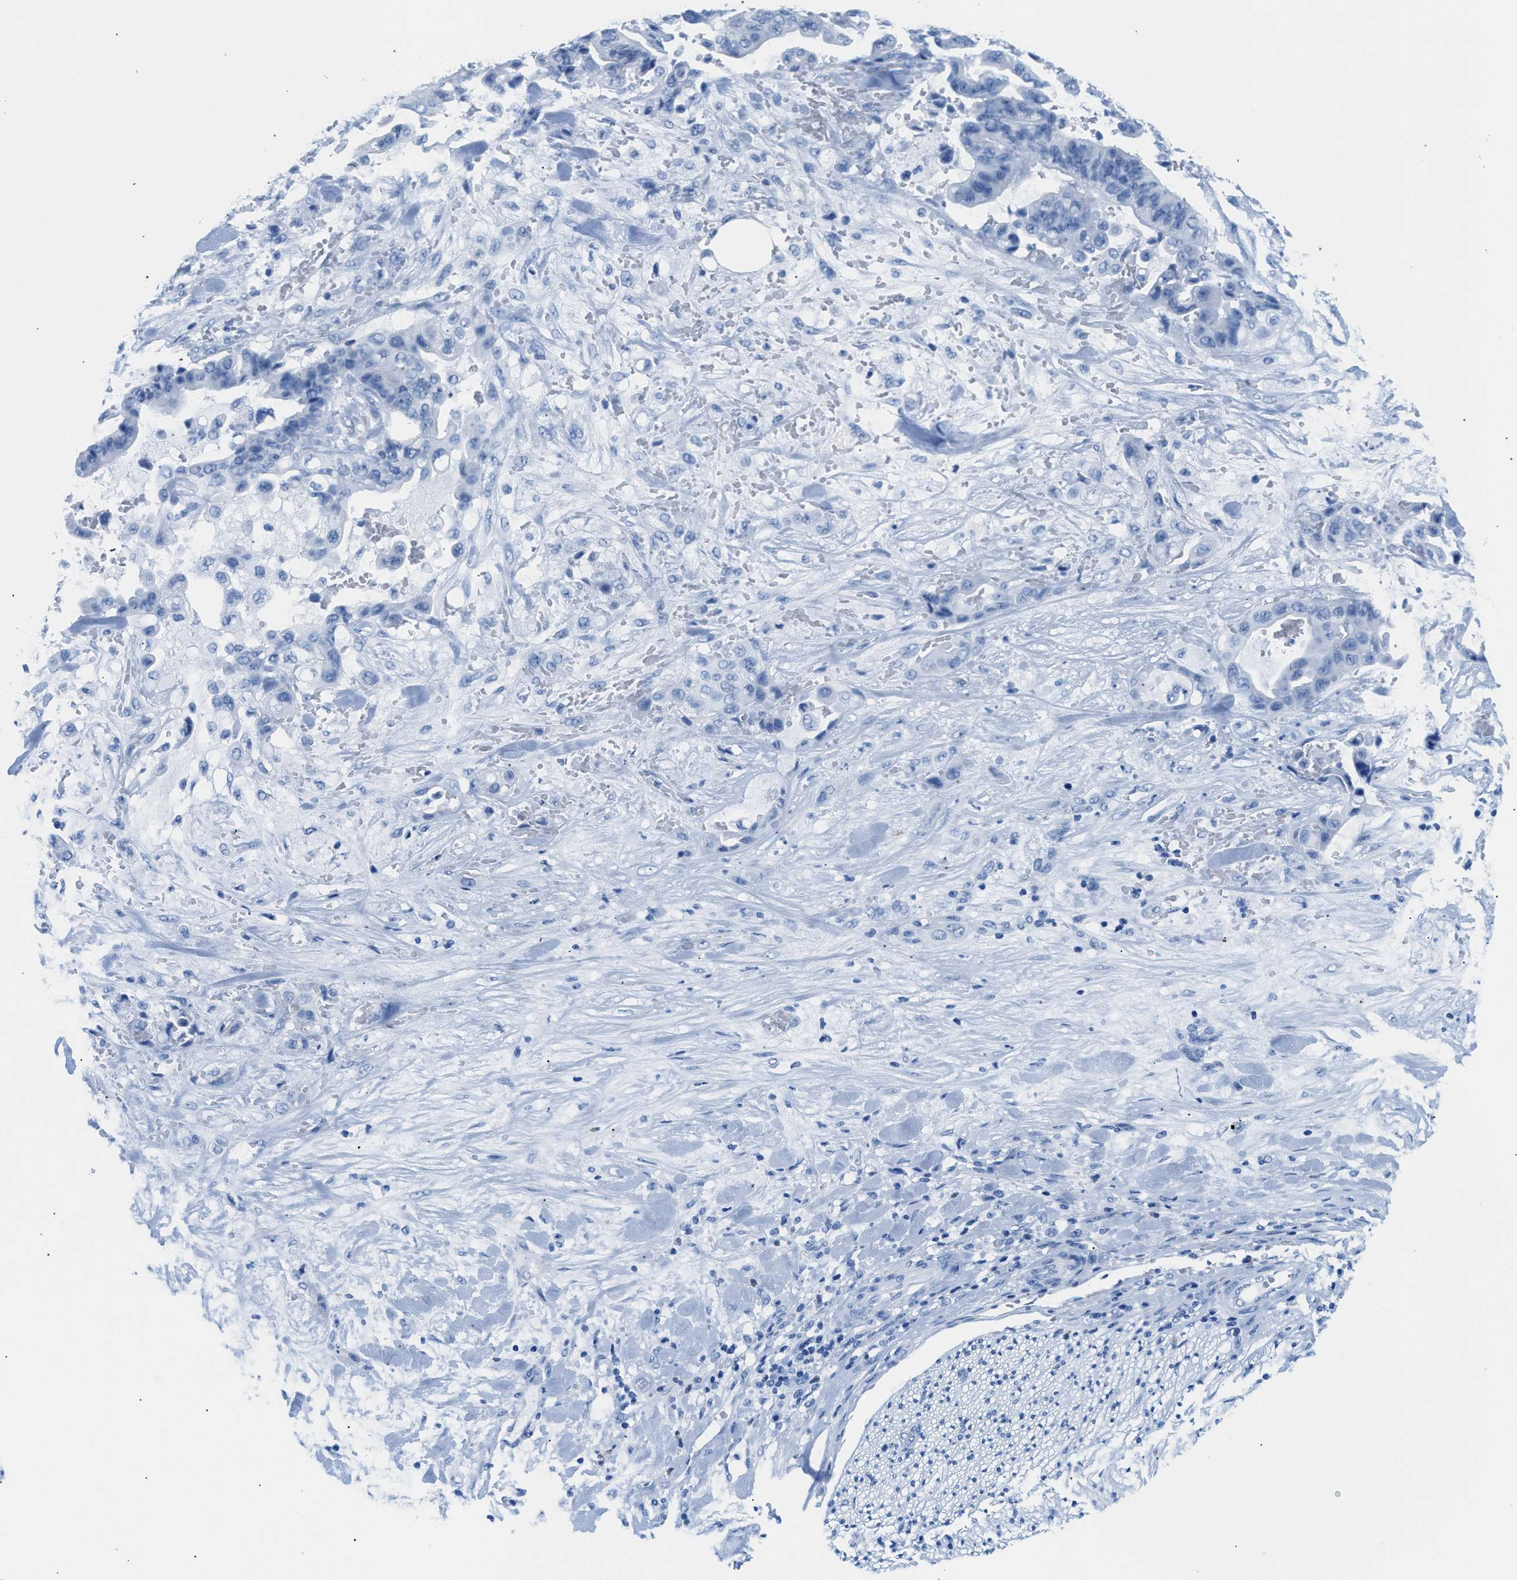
{"staining": {"intensity": "negative", "quantity": "none", "location": "none"}, "tissue": "liver cancer", "cell_type": "Tumor cells", "image_type": "cancer", "snomed": [{"axis": "morphology", "description": "Cholangiocarcinoma"}, {"axis": "topography", "description": "Liver"}], "caption": "Immunohistochemistry histopathology image of human cholangiocarcinoma (liver) stained for a protein (brown), which exhibits no positivity in tumor cells. (Brightfield microscopy of DAB immunohistochemistry at high magnification).", "gene": "FDCSP", "patient": {"sex": "female", "age": 61}}